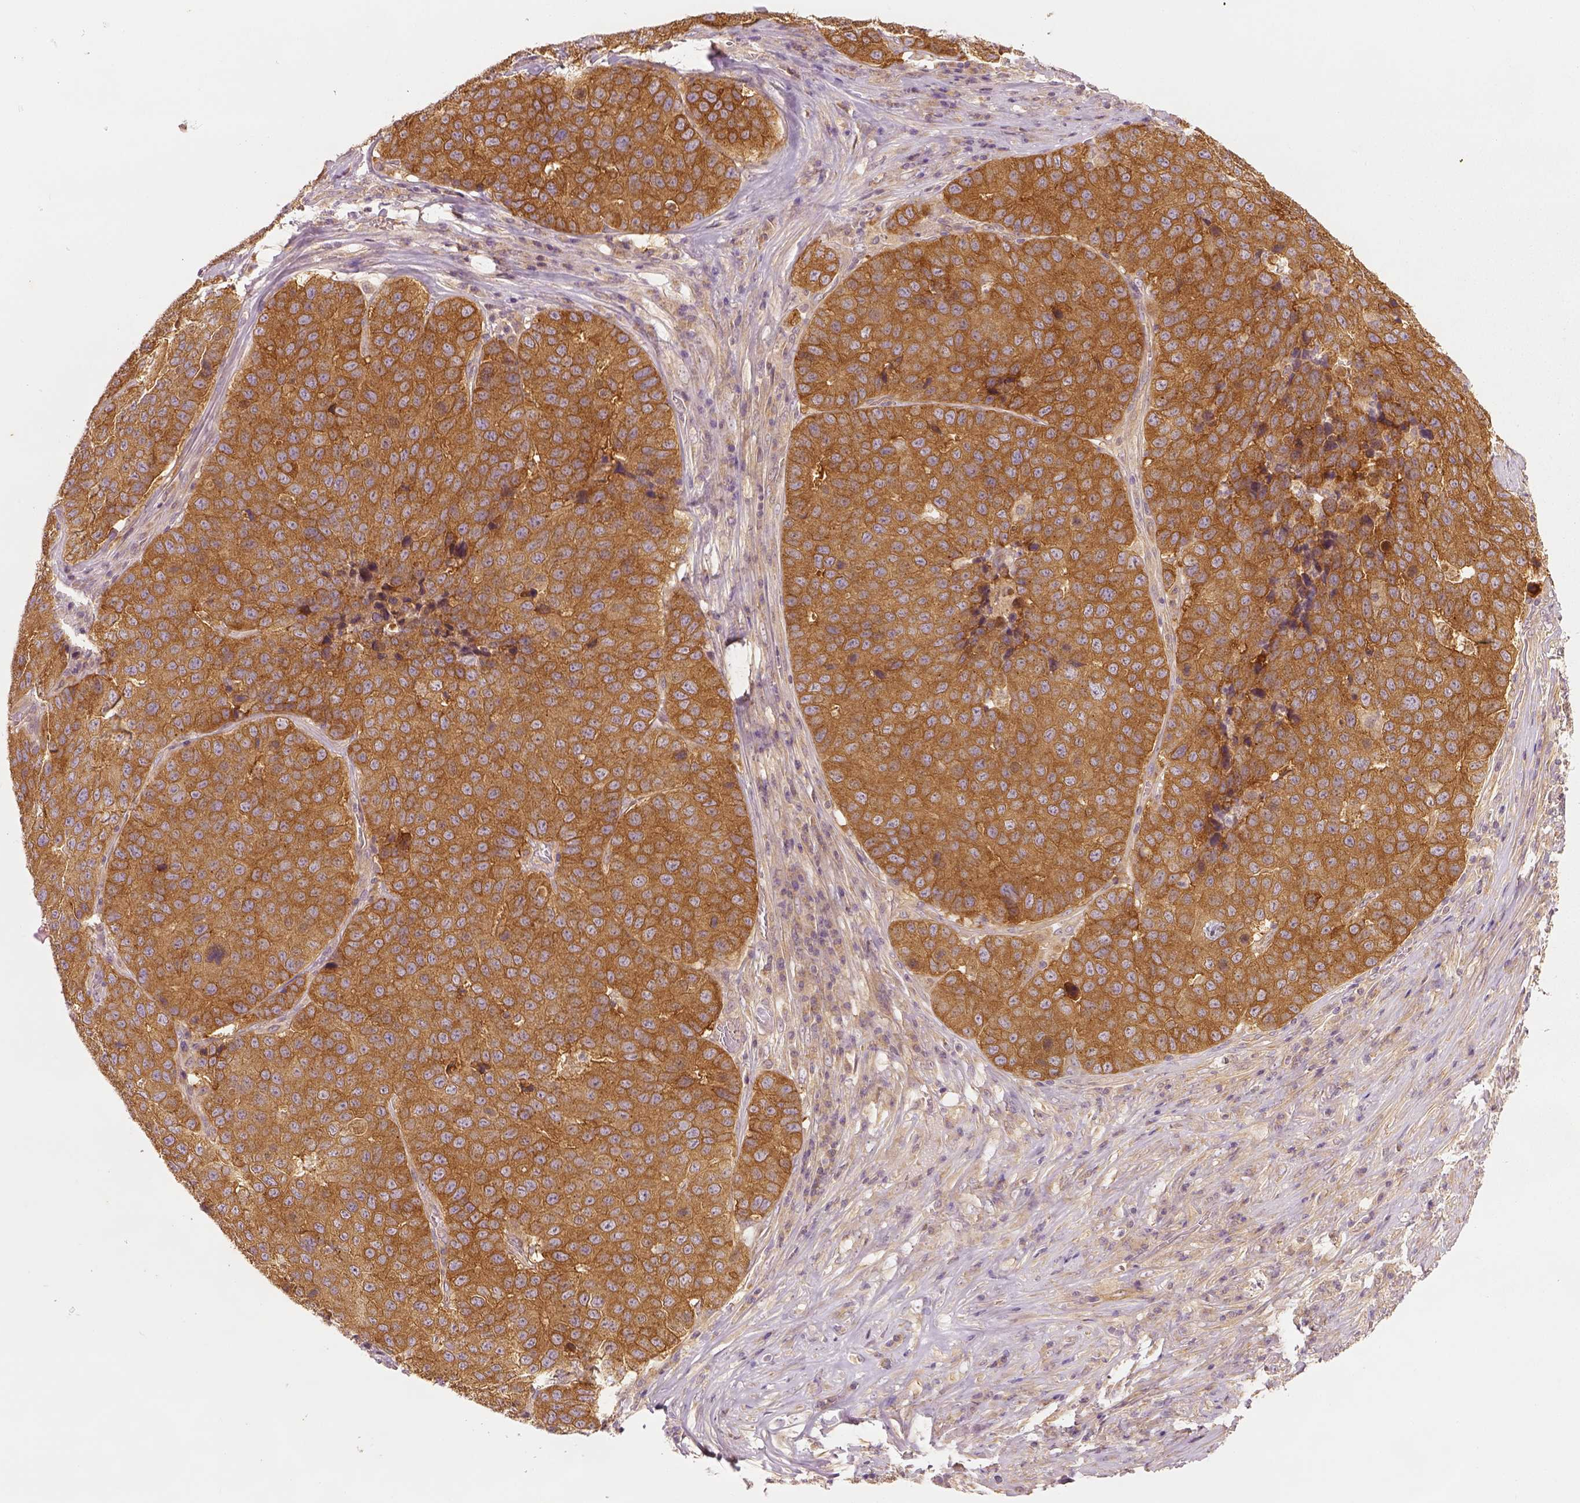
{"staining": {"intensity": "strong", "quantity": ">75%", "location": "cytoplasmic/membranous"}, "tissue": "stomach cancer", "cell_type": "Tumor cells", "image_type": "cancer", "snomed": [{"axis": "morphology", "description": "Adenocarcinoma, NOS"}, {"axis": "topography", "description": "Stomach"}], "caption": "Protein expression analysis of human stomach cancer (adenocarcinoma) reveals strong cytoplasmic/membranous staining in approximately >75% of tumor cells.", "gene": "PAIP1", "patient": {"sex": "male", "age": 71}}